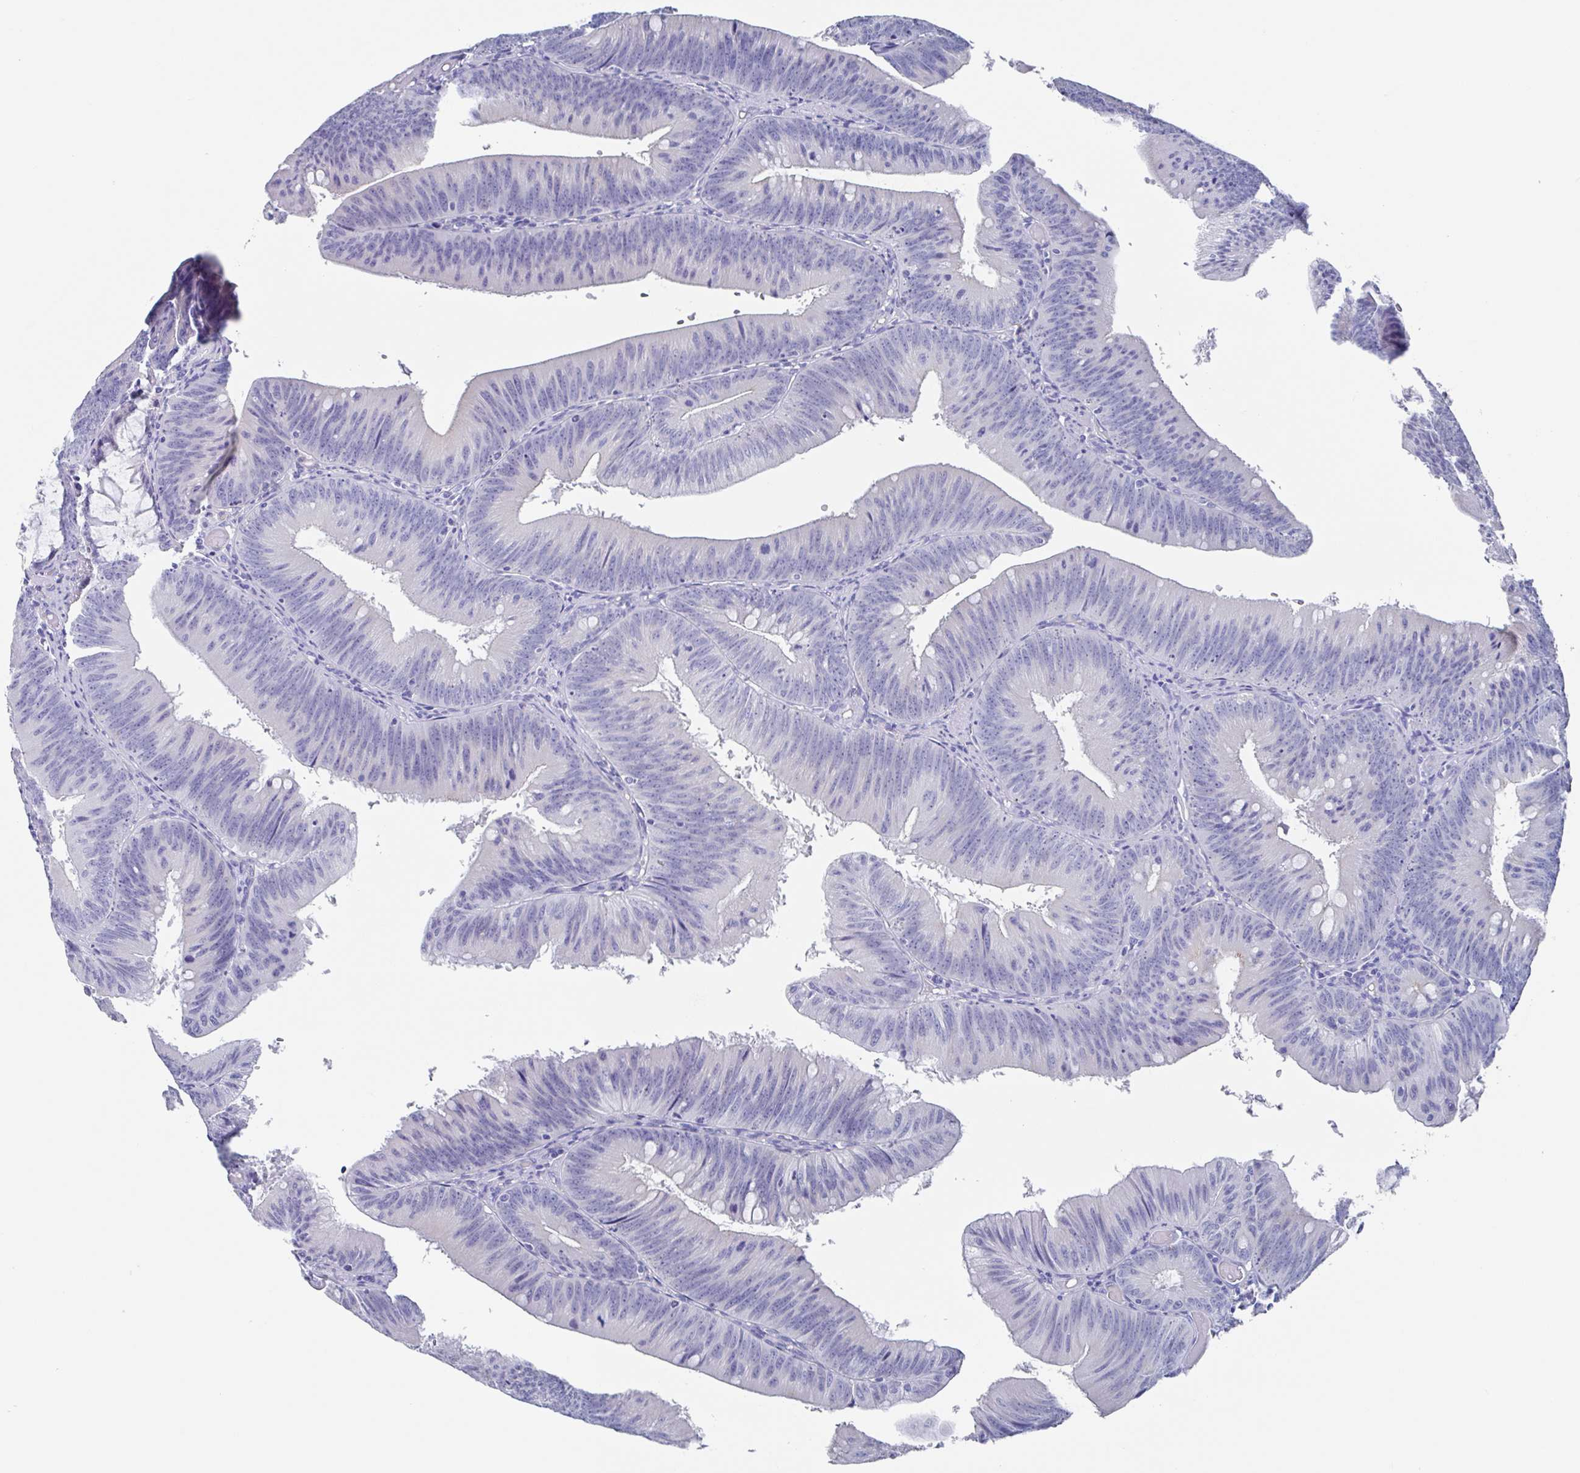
{"staining": {"intensity": "negative", "quantity": "none", "location": "none"}, "tissue": "colorectal cancer", "cell_type": "Tumor cells", "image_type": "cancer", "snomed": [{"axis": "morphology", "description": "Adenocarcinoma, NOS"}, {"axis": "topography", "description": "Colon"}], "caption": "High power microscopy histopathology image of an immunohistochemistry photomicrograph of adenocarcinoma (colorectal), revealing no significant positivity in tumor cells. (Stains: DAB (3,3'-diaminobenzidine) immunohistochemistry with hematoxylin counter stain, Microscopy: brightfield microscopy at high magnification).", "gene": "FCGR3A", "patient": {"sex": "male", "age": 84}}